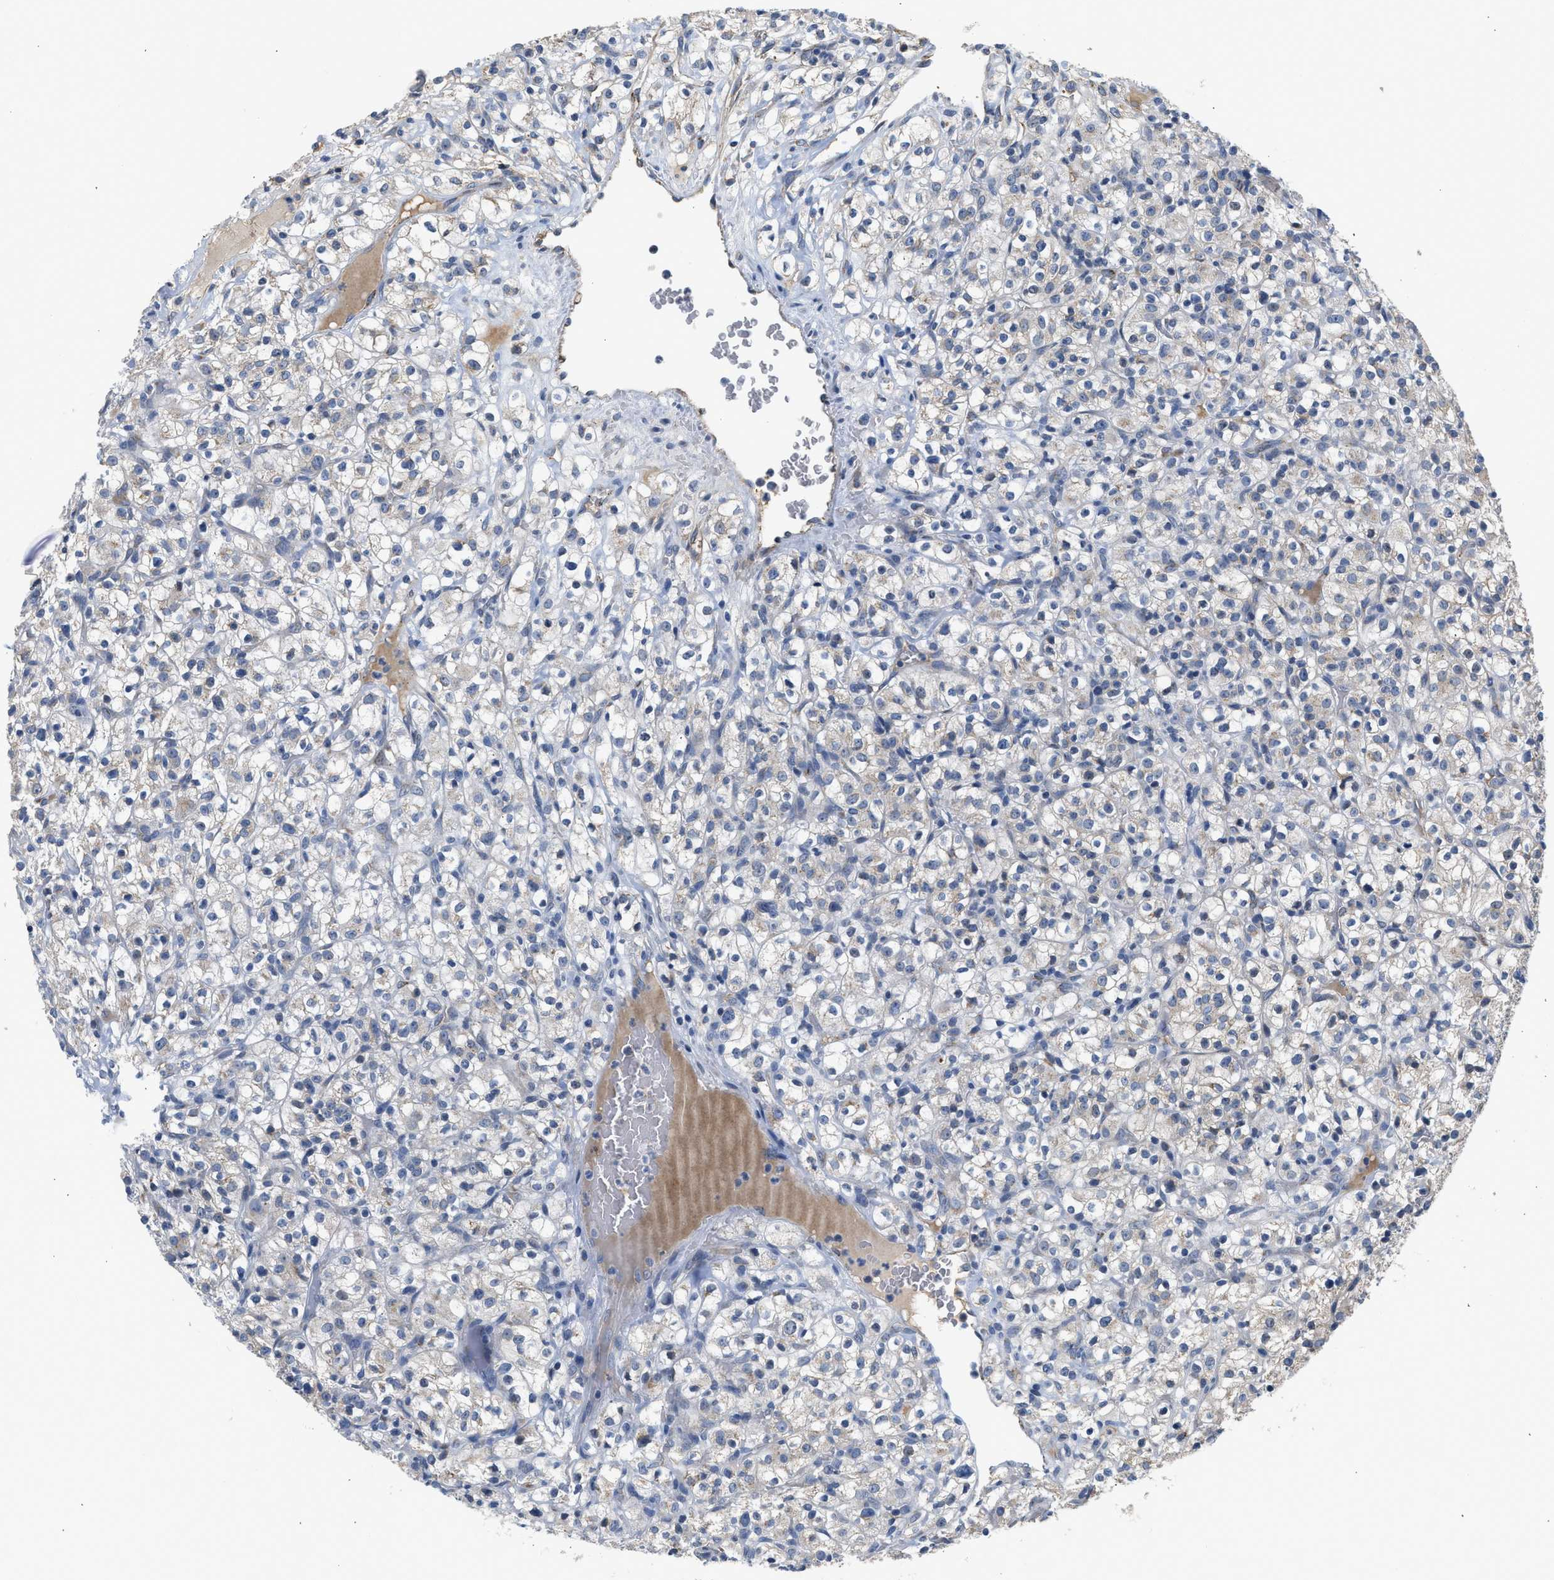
{"staining": {"intensity": "weak", "quantity": "<25%", "location": "cytoplasmic/membranous"}, "tissue": "renal cancer", "cell_type": "Tumor cells", "image_type": "cancer", "snomed": [{"axis": "morphology", "description": "Normal tissue, NOS"}, {"axis": "morphology", "description": "Adenocarcinoma, NOS"}, {"axis": "topography", "description": "Kidney"}], "caption": "IHC photomicrograph of neoplastic tissue: human adenocarcinoma (renal) stained with DAB (3,3'-diaminobenzidine) reveals no significant protein staining in tumor cells.", "gene": "PIM1", "patient": {"sex": "female", "age": 72}}